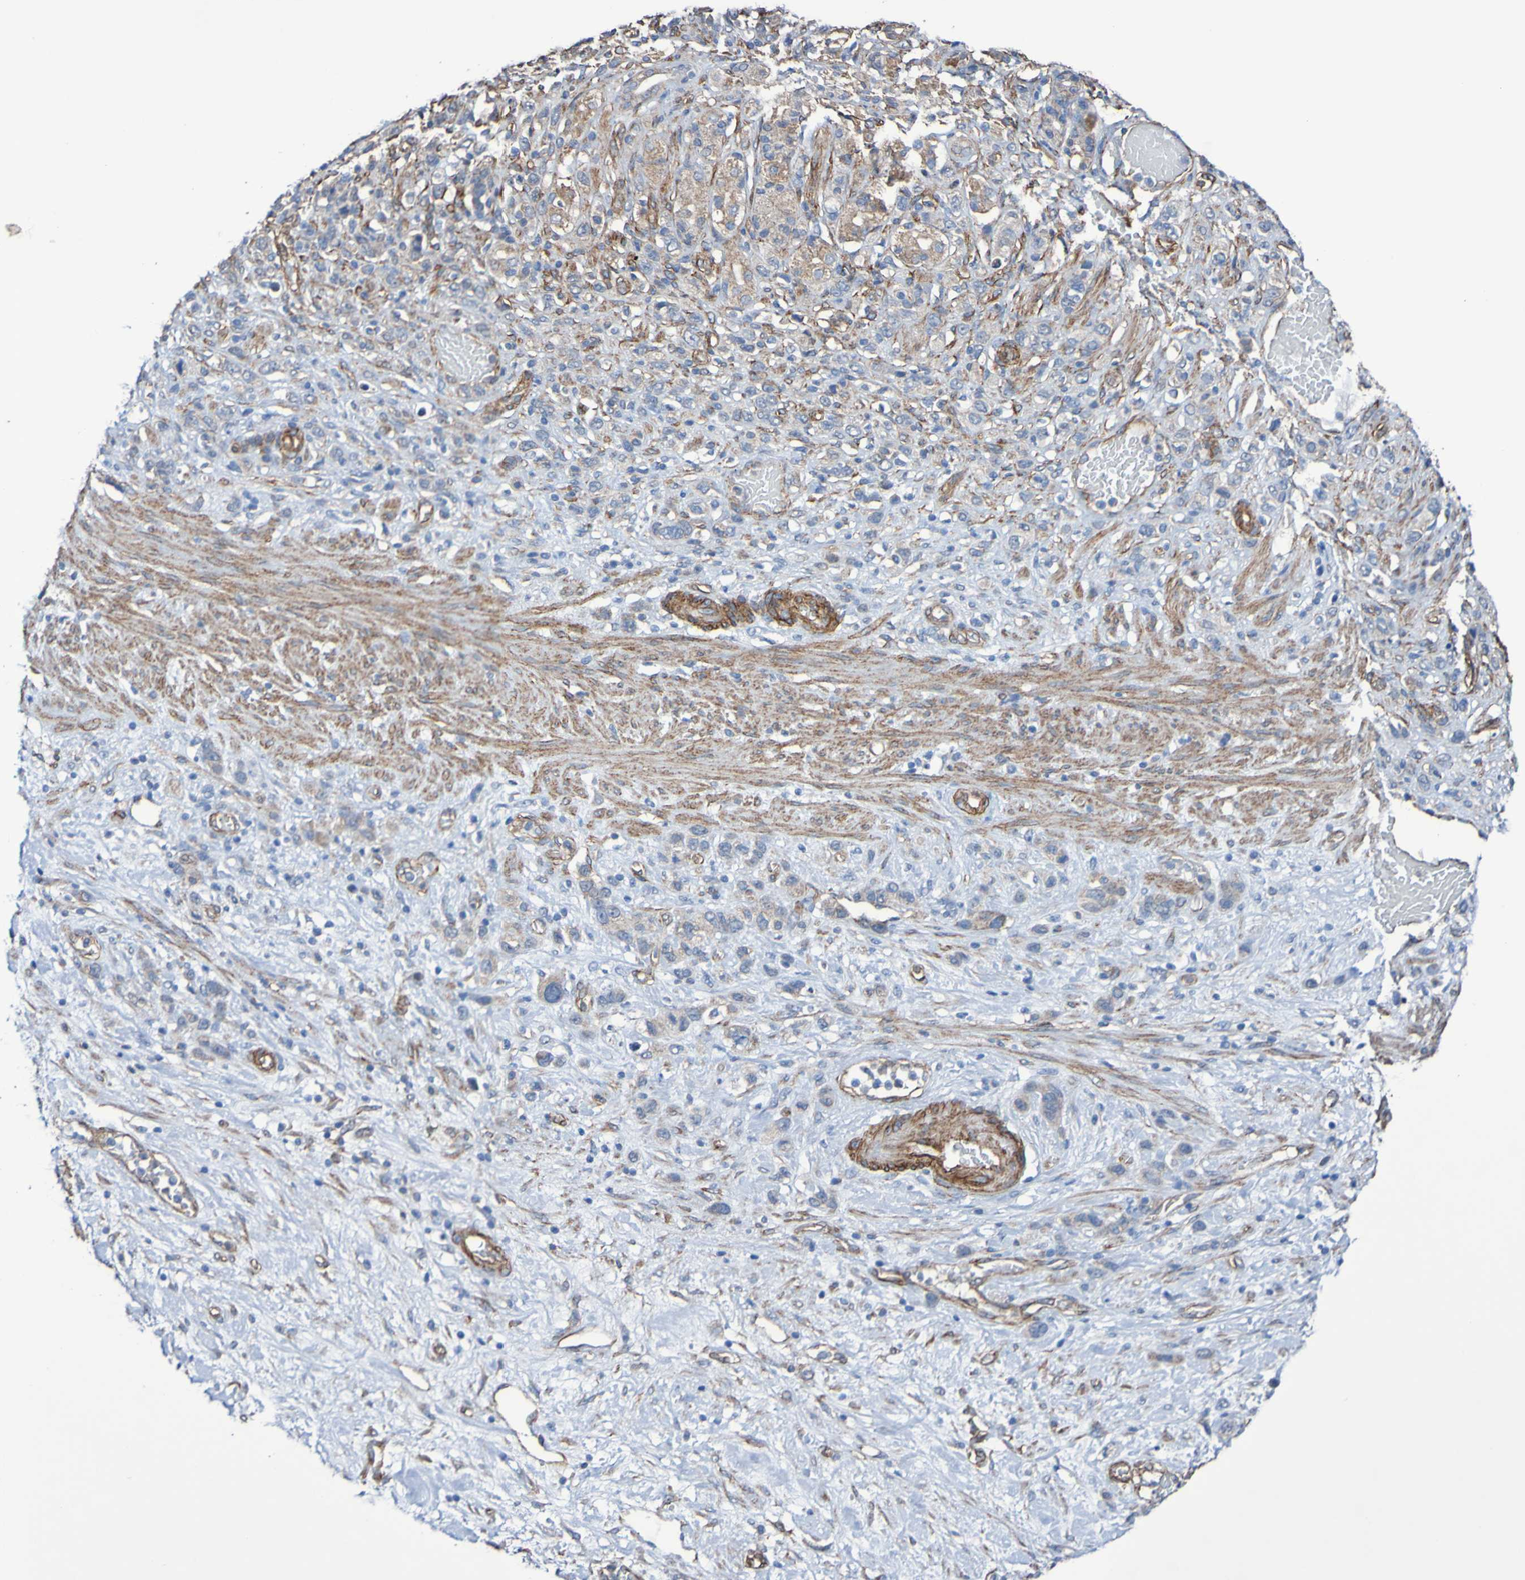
{"staining": {"intensity": "weak", "quantity": "25%-75%", "location": "cytoplasmic/membranous"}, "tissue": "stomach cancer", "cell_type": "Tumor cells", "image_type": "cancer", "snomed": [{"axis": "morphology", "description": "Adenocarcinoma, NOS"}, {"axis": "morphology", "description": "Adenocarcinoma, High grade"}, {"axis": "topography", "description": "Stomach, upper"}, {"axis": "topography", "description": "Stomach, lower"}], "caption": "Brown immunohistochemical staining in human stomach cancer (high-grade adenocarcinoma) exhibits weak cytoplasmic/membranous staining in approximately 25%-75% of tumor cells.", "gene": "ELMOD3", "patient": {"sex": "female", "age": 65}}